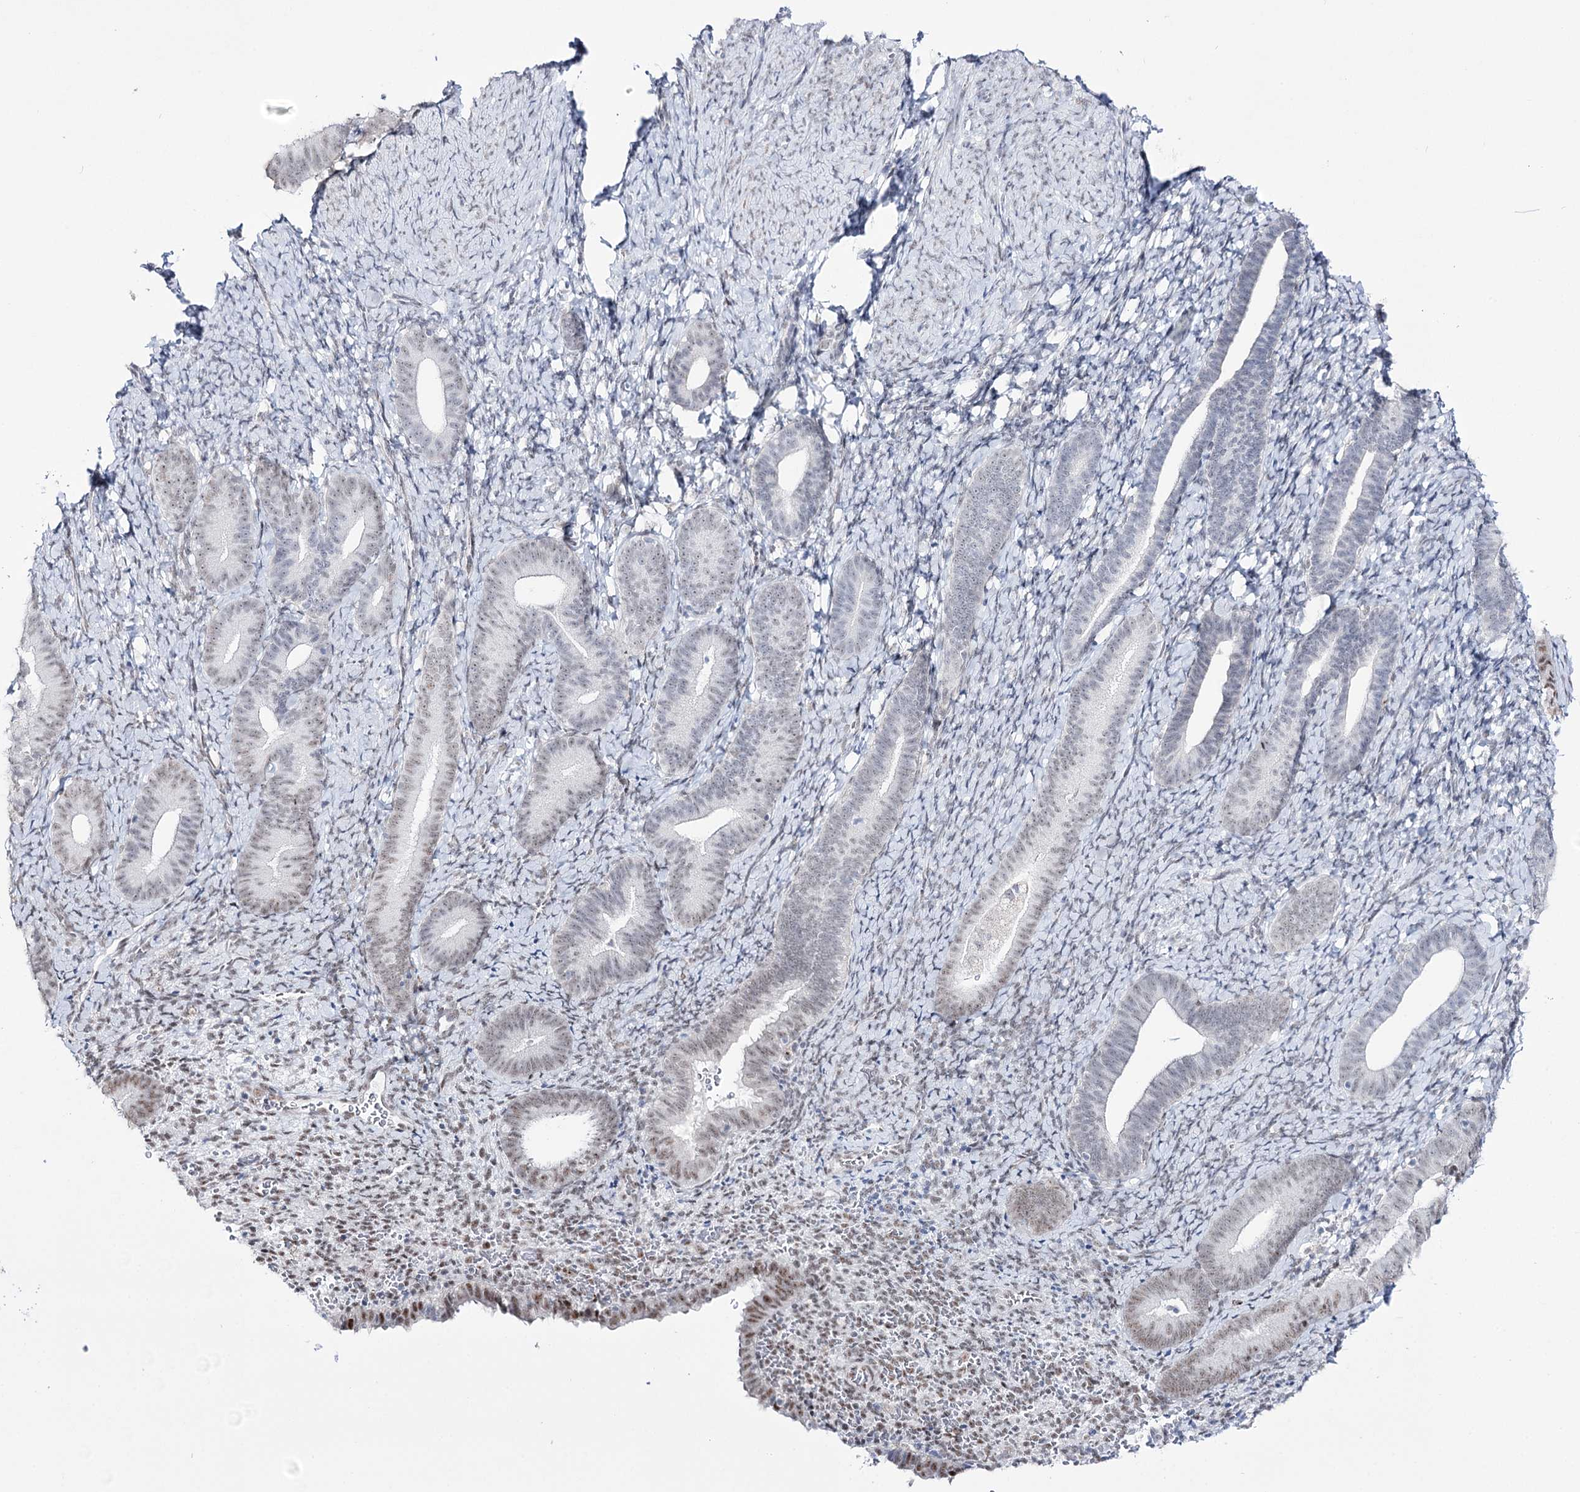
{"staining": {"intensity": "weak", "quantity": "<25%", "location": "nuclear"}, "tissue": "endometrium", "cell_type": "Cells in endometrial stroma", "image_type": "normal", "snomed": [{"axis": "morphology", "description": "Normal tissue, NOS"}, {"axis": "topography", "description": "Endometrium"}], "caption": "The image displays no staining of cells in endometrial stroma in unremarkable endometrium.", "gene": "RBM15B", "patient": {"sex": "female", "age": 65}}